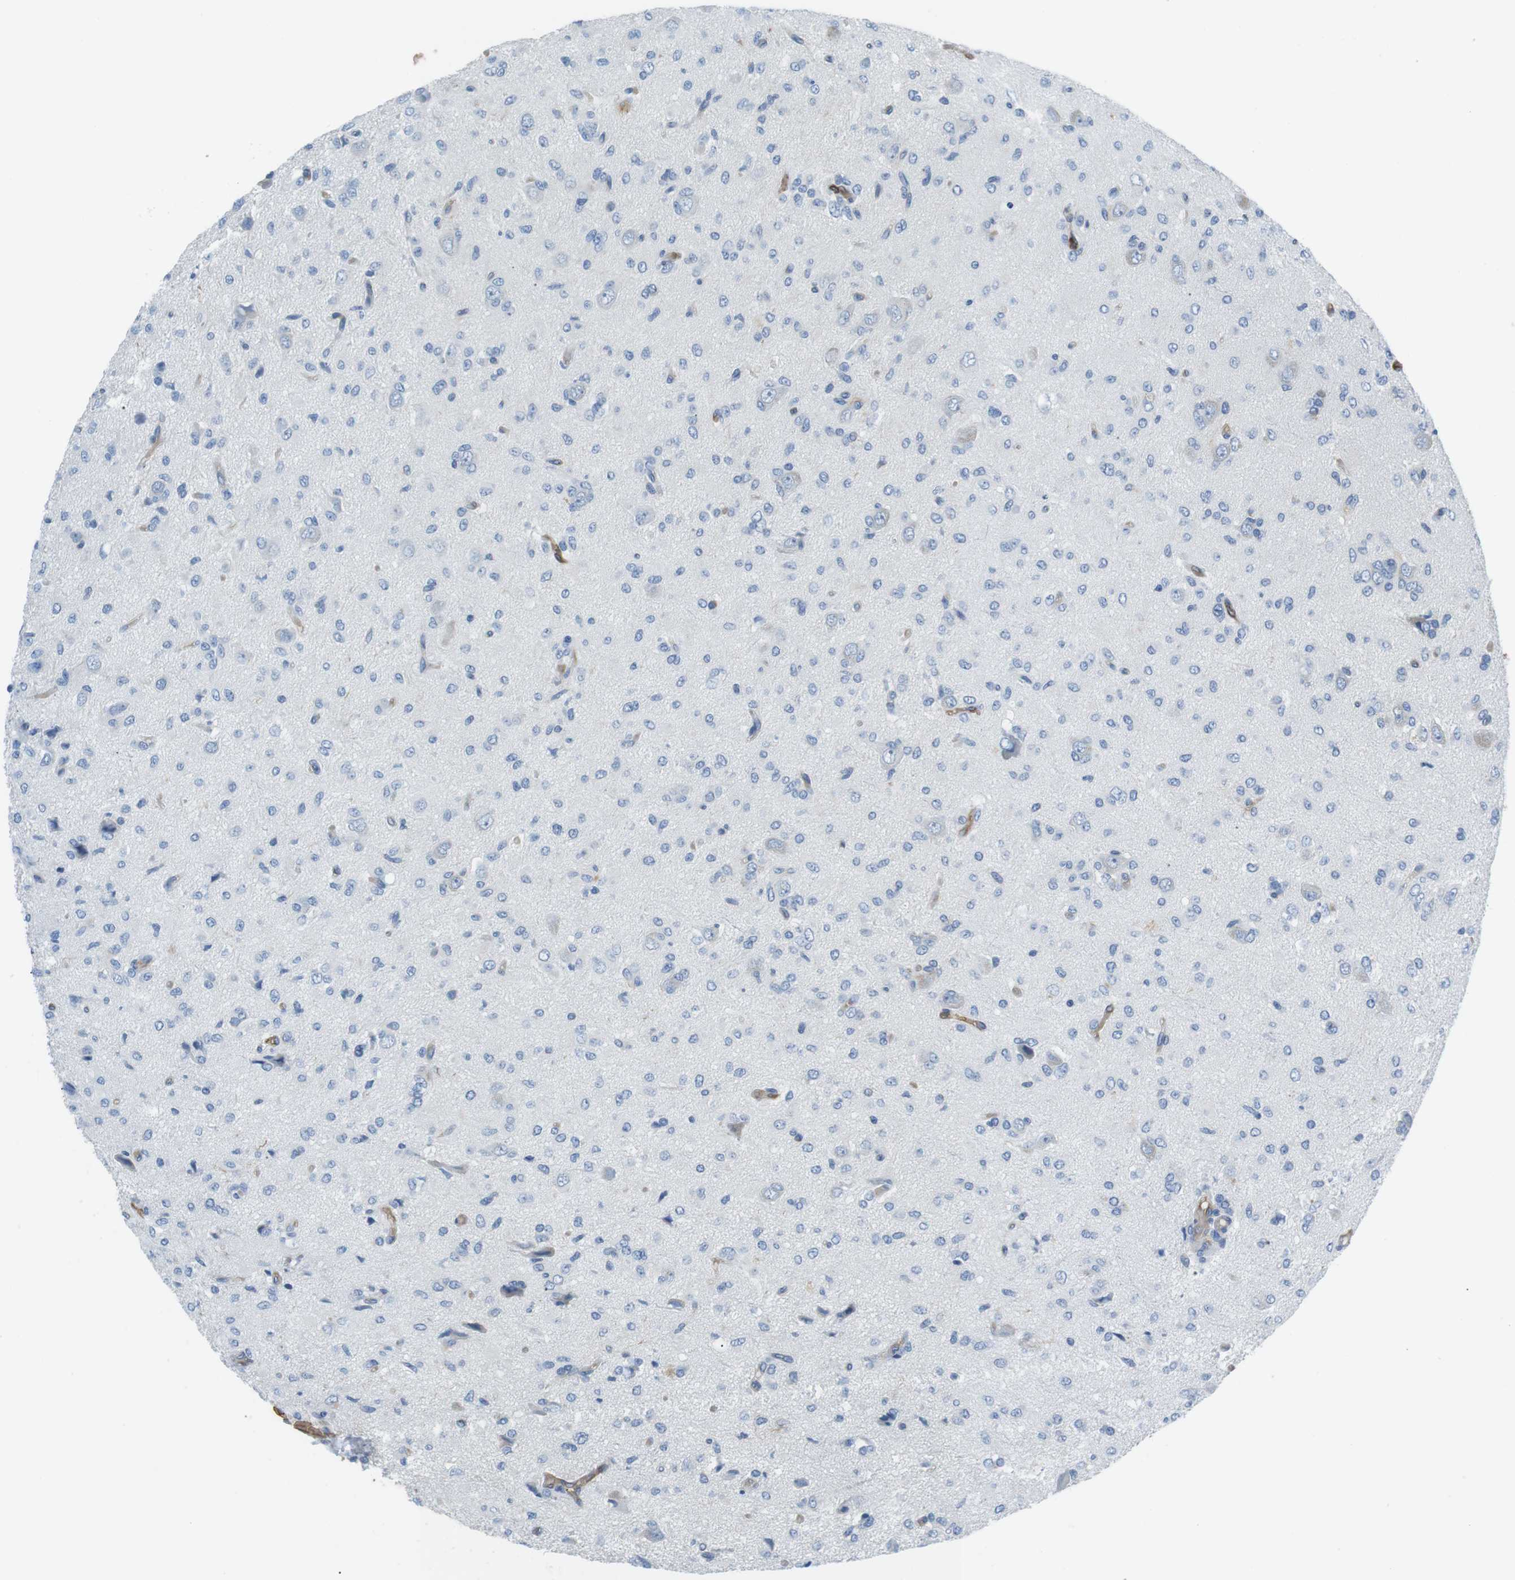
{"staining": {"intensity": "negative", "quantity": "none", "location": "none"}, "tissue": "glioma", "cell_type": "Tumor cells", "image_type": "cancer", "snomed": [{"axis": "morphology", "description": "Glioma, malignant, High grade"}, {"axis": "topography", "description": "Brain"}], "caption": "Tumor cells are negative for brown protein staining in high-grade glioma (malignant). The staining was performed using DAB (3,3'-diaminobenzidine) to visualize the protein expression in brown, while the nuclei were stained in blue with hematoxylin (Magnification: 20x).", "gene": "ADCY10", "patient": {"sex": "female", "age": 59}}